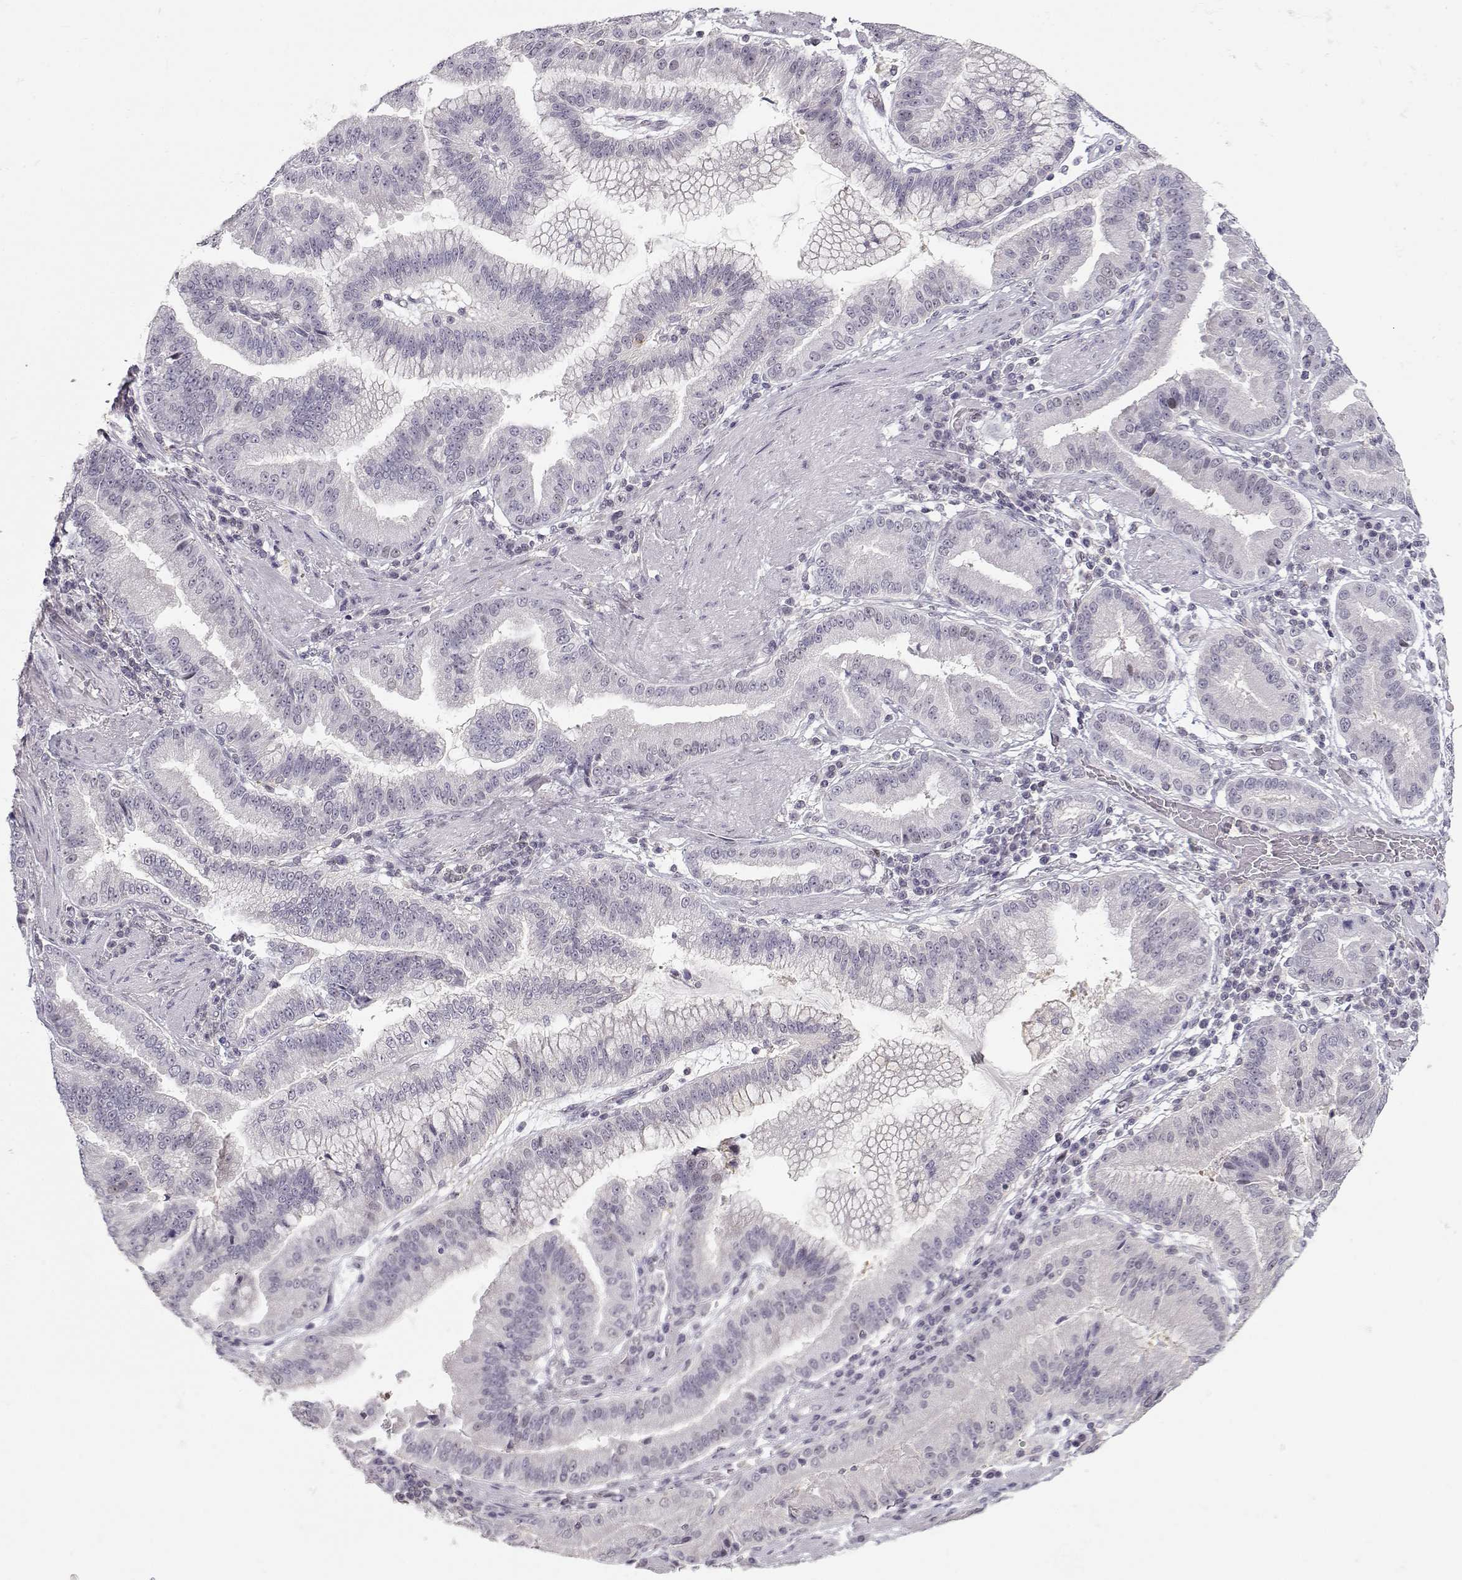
{"staining": {"intensity": "negative", "quantity": "none", "location": "none"}, "tissue": "stomach cancer", "cell_type": "Tumor cells", "image_type": "cancer", "snomed": [{"axis": "morphology", "description": "Adenocarcinoma, NOS"}, {"axis": "topography", "description": "Stomach"}], "caption": "Histopathology image shows no protein staining in tumor cells of adenocarcinoma (stomach) tissue.", "gene": "TEPP", "patient": {"sex": "male", "age": 83}}